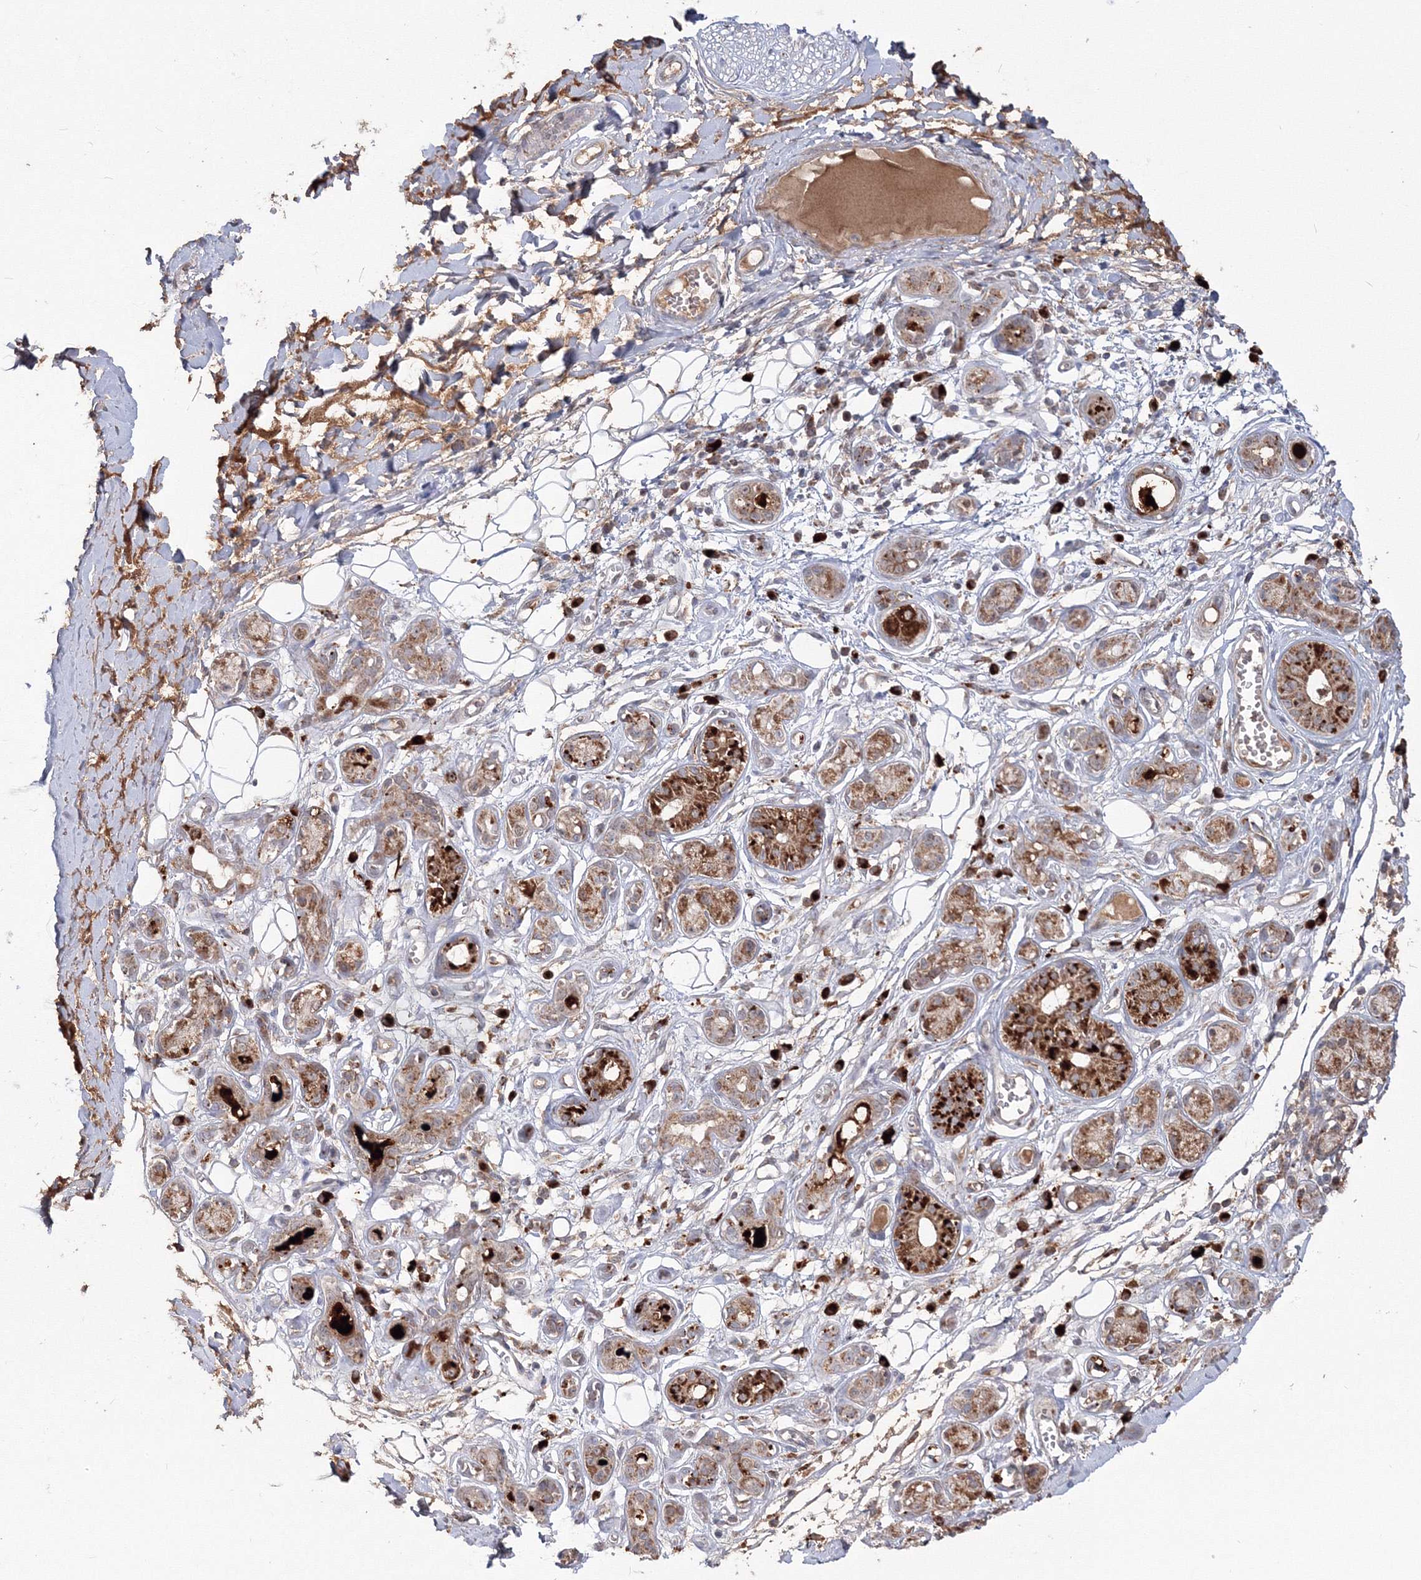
{"staining": {"intensity": "weak", "quantity": "25%-75%", "location": "cytoplasmic/membranous"}, "tissue": "adipose tissue", "cell_type": "Adipocytes", "image_type": "normal", "snomed": [{"axis": "morphology", "description": "Normal tissue, NOS"}, {"axis": "morphology", "description": "Inflammation, NOS"}, {"axis": "topography", "description": "Salivary gland"}, {"axis": "topography", "description": "Peripheral nerve tissue"}], "caption": "A brown stain labels weak cytoplasmic/membranous positivity of a protein in adipocytes of benign adipose tissue. The protein of interest is shown in brown color, while the nuclei are stained blue.", "gene": "PEX13", "patient": {"sex": "female", "age": 75}}